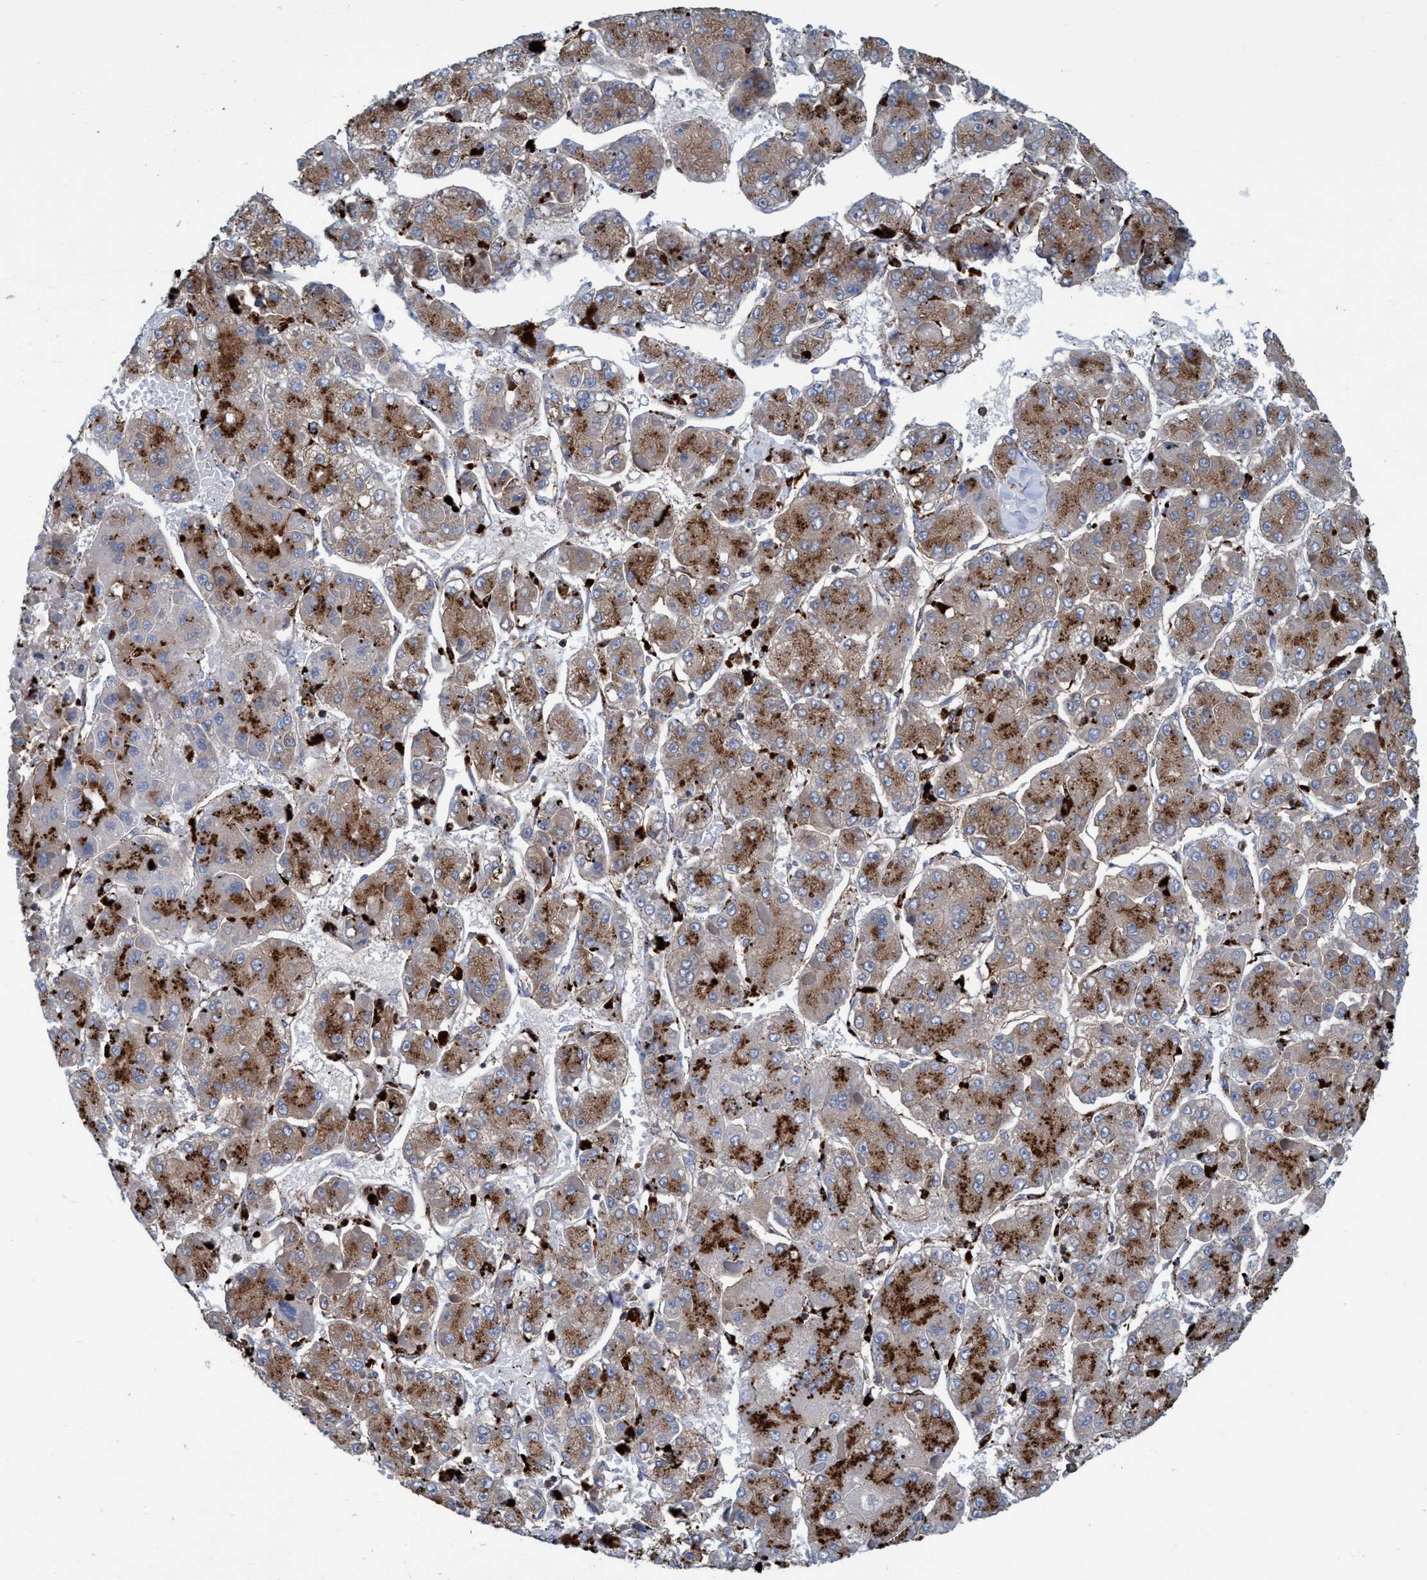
{"staining": {"intensity": "moderate", "quantity": ">75%", "location": "cytoplasmic/membranous"}, "tissue": "liver cancer", "cell_type": "Tumor cells", "image_type": "cancer", "snomed": [{"axis": "morphology", "description": "Carcinoma, Hepatocellular, NOS"}, {"axis": "topography", "description": "Liver"}], "caption": "Immunohistochemical staining of human liver cancer reveals medium levels of moderate cytoplasmic/membranous expression in approximately >75% of tumor cells.", "gene": "TRIM65", "patient": {"sex": "female", "age": 73}}